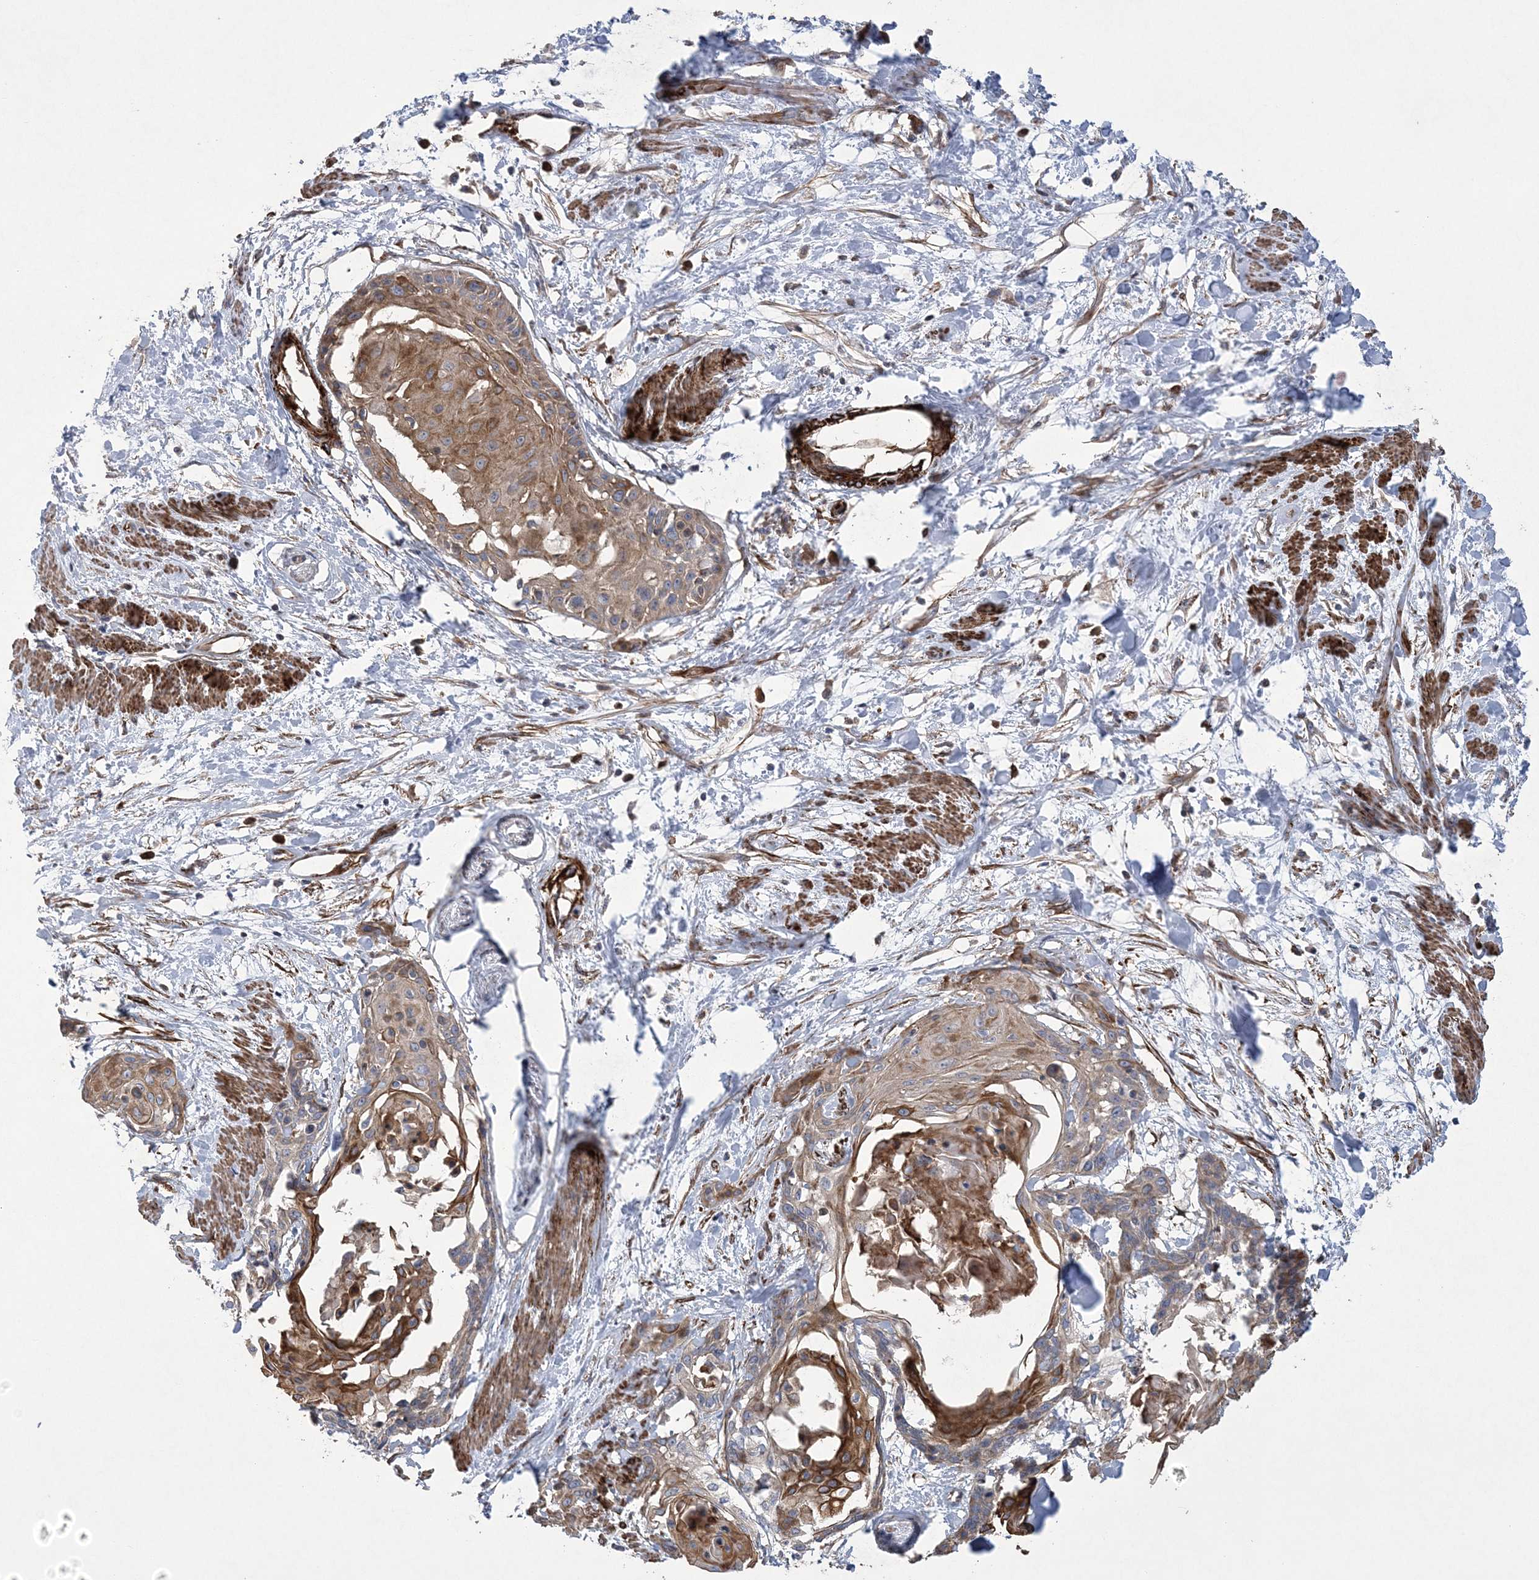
{"staining": {"intensity": "moderate", "quantity": ">75%", "location": "cytoplasmic/membranous"}, "tissue": "cervical cancer", "cell_type": "Tumor cells", "image_type": "cancer", "snomed": [{"axis": "morphology", "description": "Squamous cell carcinoma, NOS"}, {"axis": "topography", "description": "Cervix"}], "caption": "A brown stain highlights moderate cytoplasmic/membranous positivity of a protein in human cervical cancer (squamous cell carcinoma) tumor cells. The staining is performed using DAB (3,3'-diaminobenzidine) brown chromogen to label protein expression. The nuclei are counter-stained blue using hematoxylin.", "gene": "ARSJ", "patient": {"sex": "female", "age": 57}}